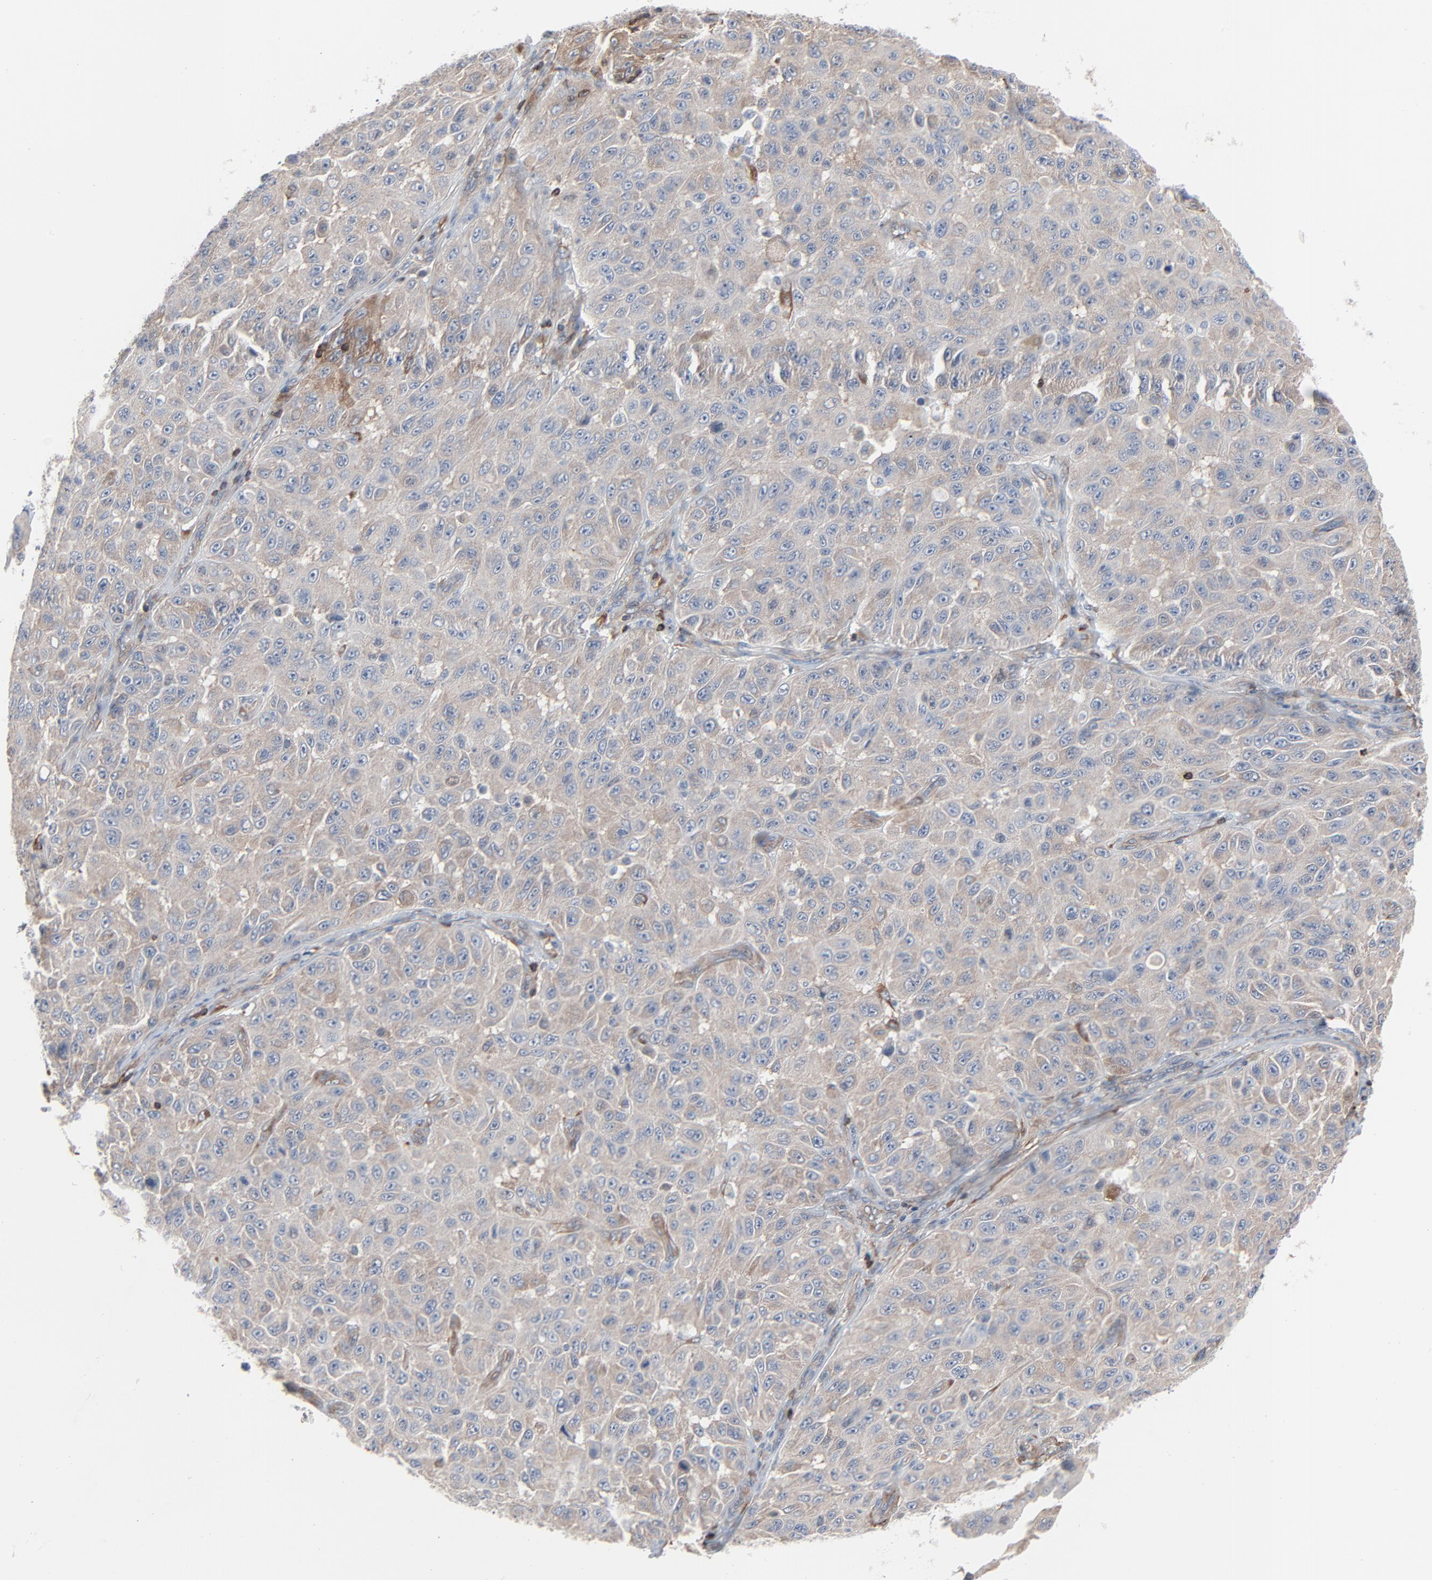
{"staining": {"intensity": "moderate", "quantity": ">75%", "location": "cytoplasmic/membranous"}, "tissue": "melanoma", "cell_type": "Tumor cells", "image_type": "cancer", "snomed": [{"axis": "morphology", "description": "Malignant melanoma, NOS"}, {"axis": "topography", "description": "Skin"}], "caption": "IHC photomicrograph of neoplastic tissue: malignant melanoma stained using IHC exhibits medium levels of moderate protein expression localized specifically in the cytoplasmic/membranous of tumor cells, appearing as a cytoplasmic/membranous brown color.", "gene": "OPTN", "patient": {"sex": "male", "age": 30}}